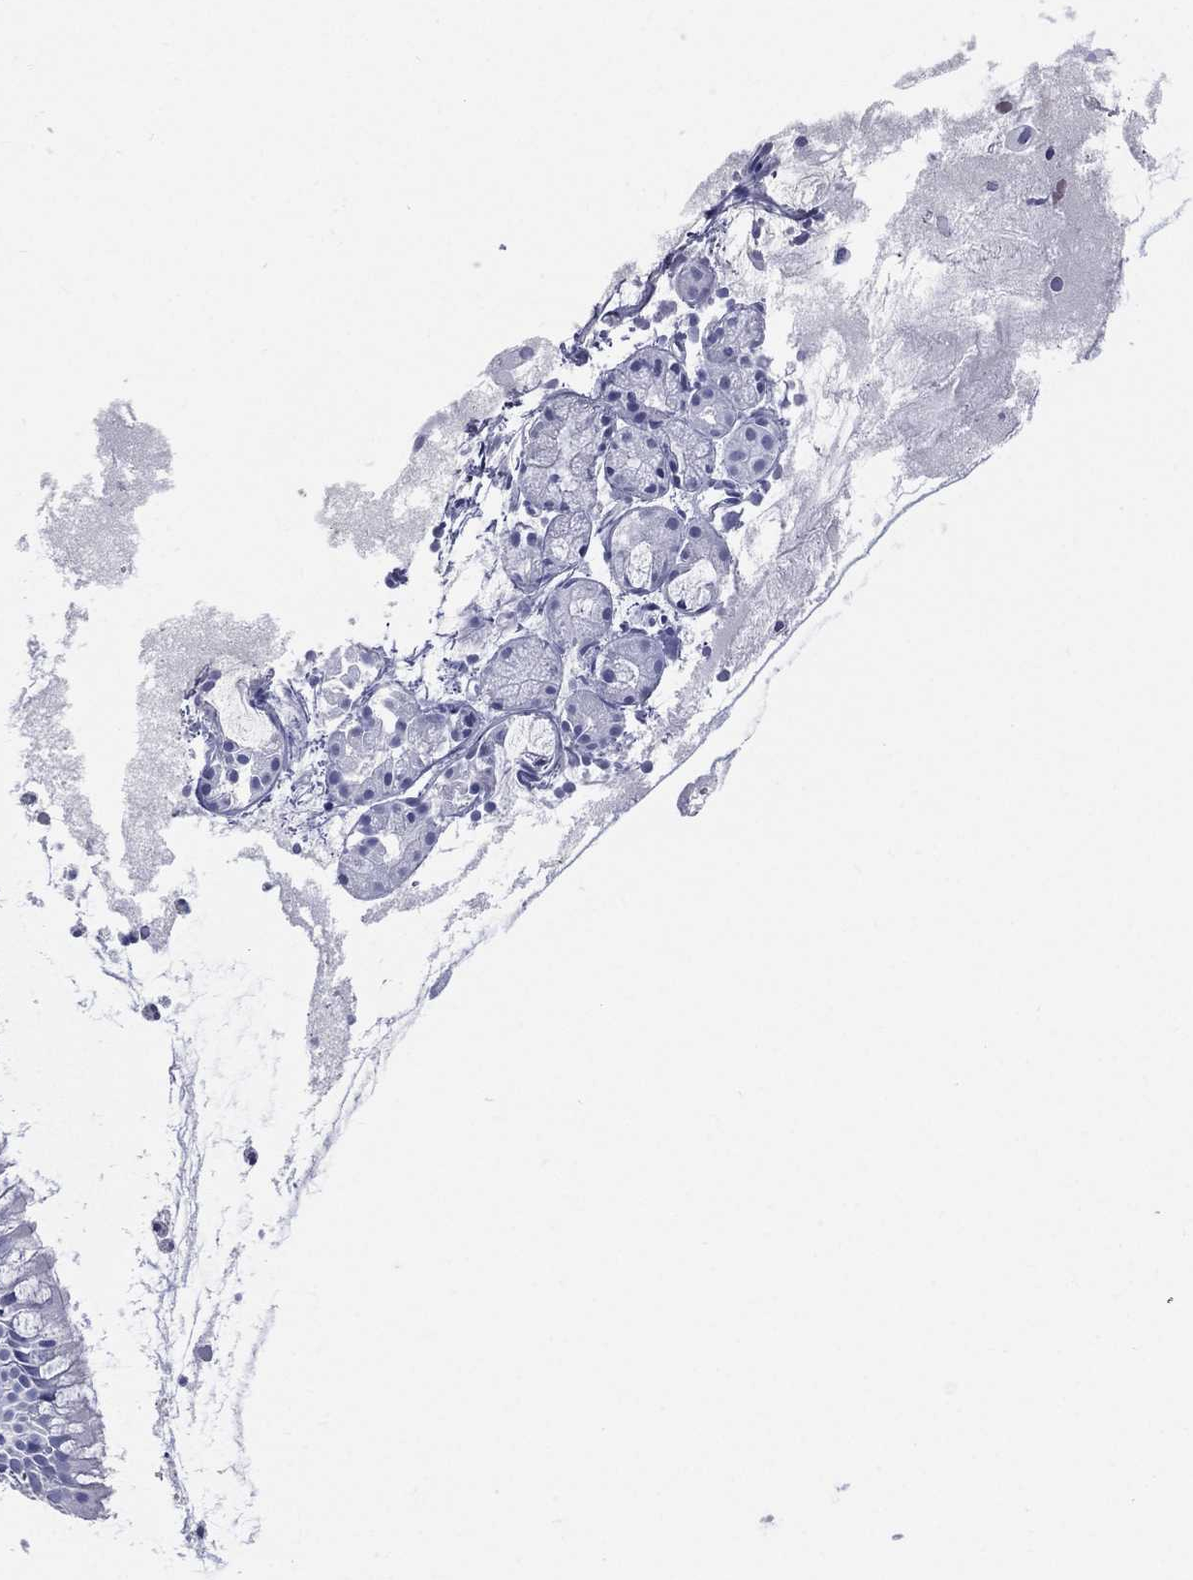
{"staining": {"intensity": "negative", "quantity": "none", "location": "none"}, "tissue": "nasopharynx", "cell_type": "Respiratory epithelial cells", "image_type": "normal", "snomed": [{"axis": "morphology", "description": "Normal tissue, NOS"}, {"axis": "topography", "description": "Nasopharynx"}], "caption": "Micrograph shows no significant protein expression in respiratory epithelial cells of unremarkable nasopharynx. (DAB (3,3'-diaminobenzidine) immunohistochemistry (IHC), high magnification).", "gene": "HP", "patient": {"sex": "male", "age": 57}}